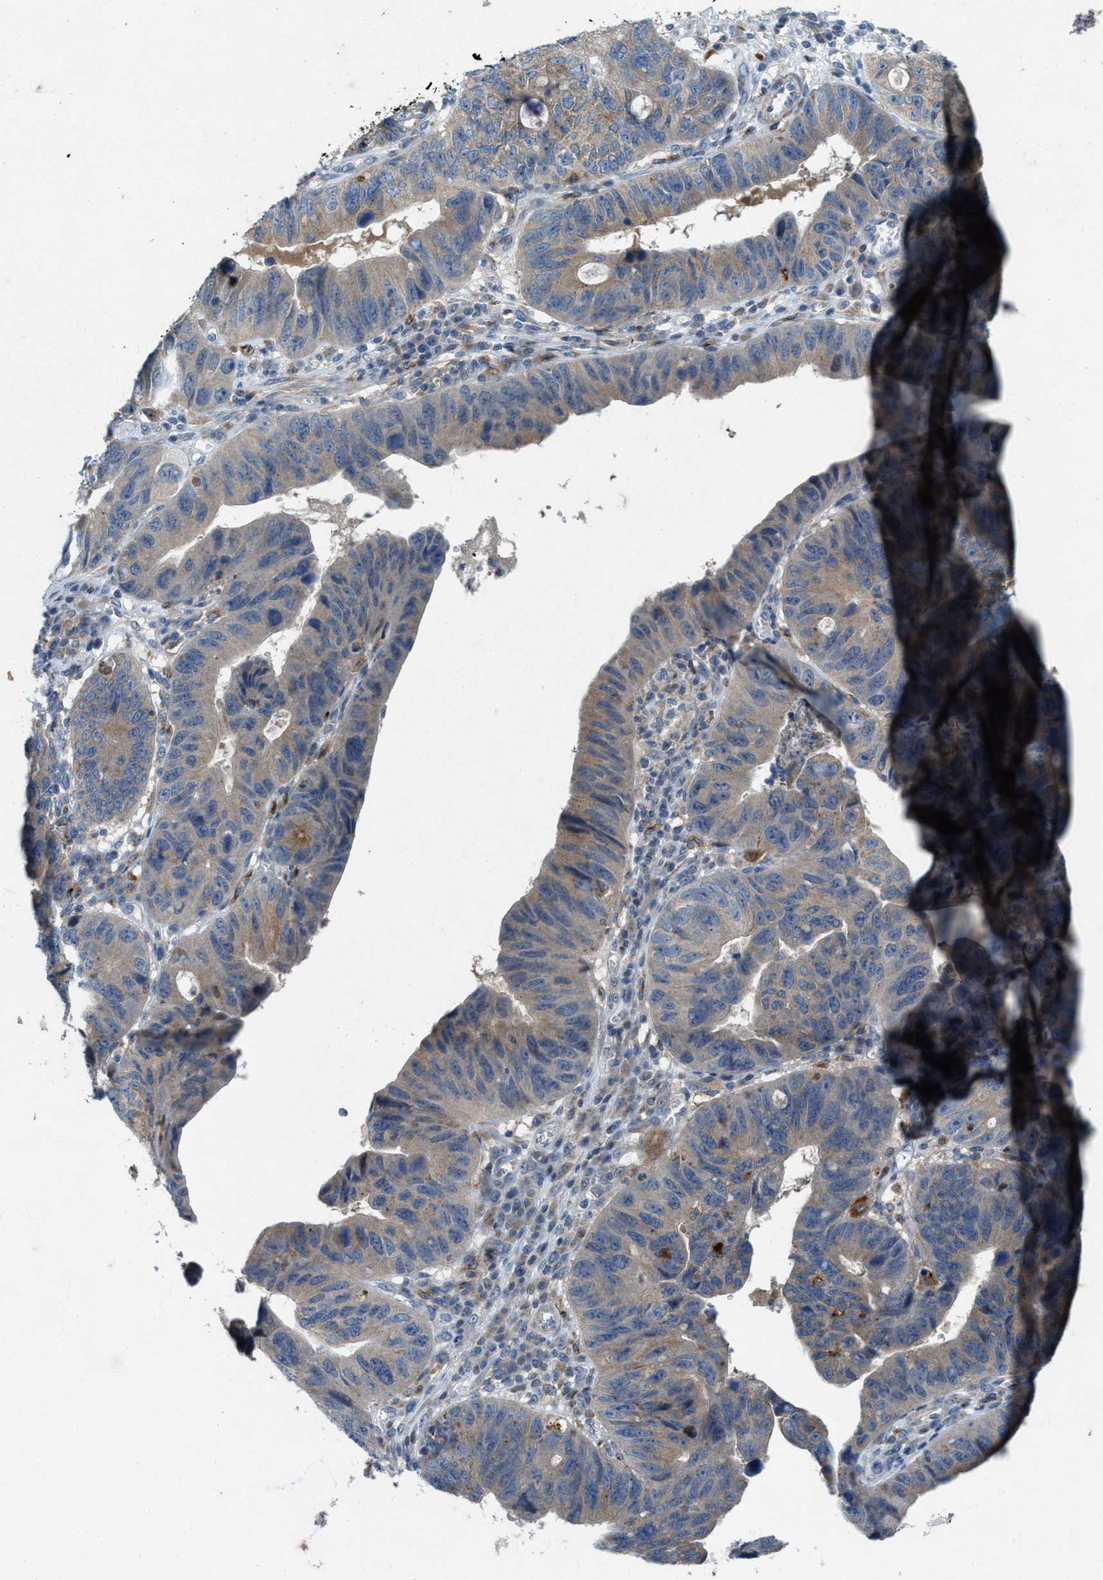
{"staining": {"intensity": "weak", "quantity": "25%-75%", "location": "cytoplasmic/membranous"}, "tissue": "stomach cancer", "cell_type": "Tumor cells", "image_type": "cancer", "snomed": [{"axis": "morphology", "description": "Adenocarcinoma, NOS"}, {"axis": "topography", "description": "Stomach"}], "caption": "A photomicrograph showing weak cytoplasmic/membranous staining in approximately 25%-75% of tumor cells in adenocarcinoma (stomach), as visualized by brown immunohistochemical staining.", "gene": "URGCP", "patient": {"sex": "male", "age": 59}}